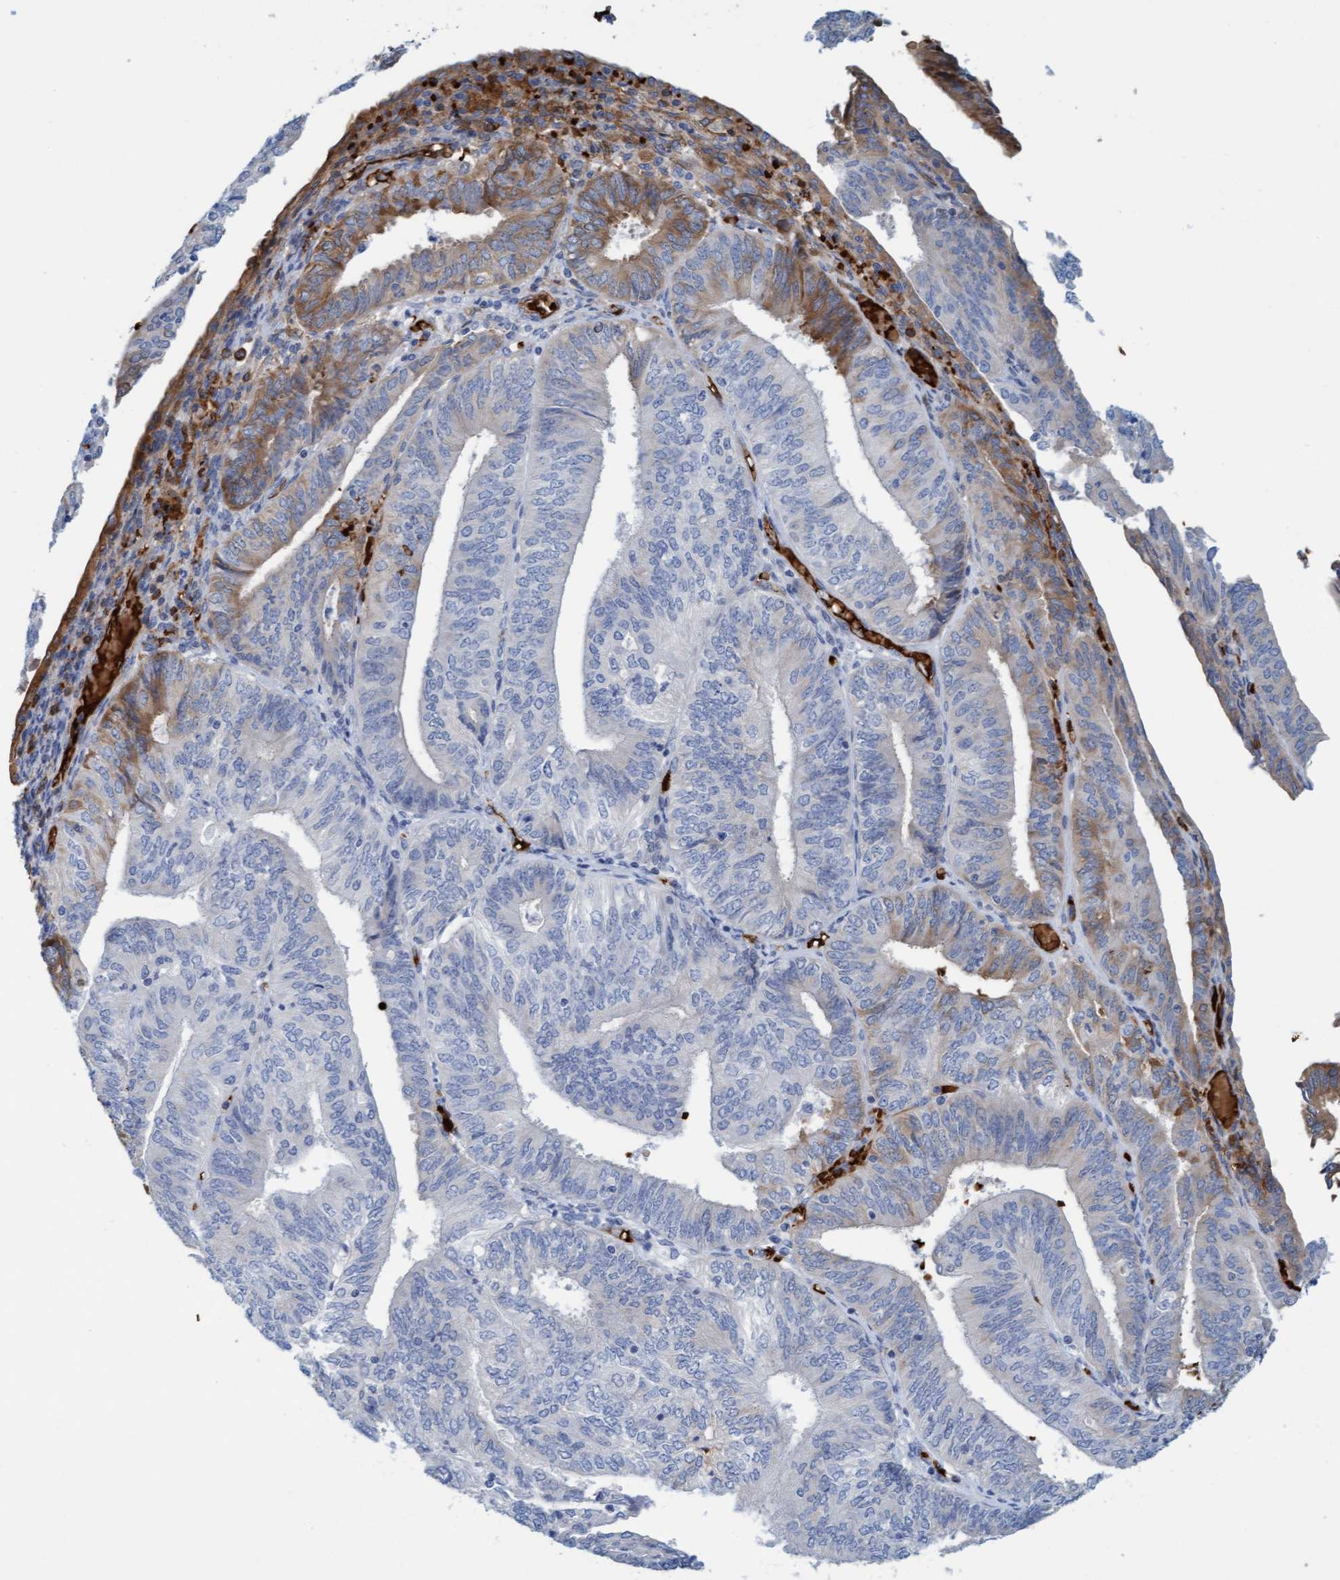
{"staining": {"intensity": "moderate", "quantity": "<25%", "location": "cytoplasmic/membranous"}, "tissue": "endometrial cancer", "cell_type": "Tumor cells", "image_type": "cancer", "snomed": [{"axis": "morphology", "description": "Adenocarcinoma, NOS"}, {"axis": "topography", "description": "Endometrium"}], "caption": "This is an image of immunohistochemistry staining of endometrial cancer (adenocarcinoma), which shows moderate positivity in the cytoplasmic/membranous of tumor cells.", "gene": "P2RX5", "patient": {"sex": "female", "age": 58}}